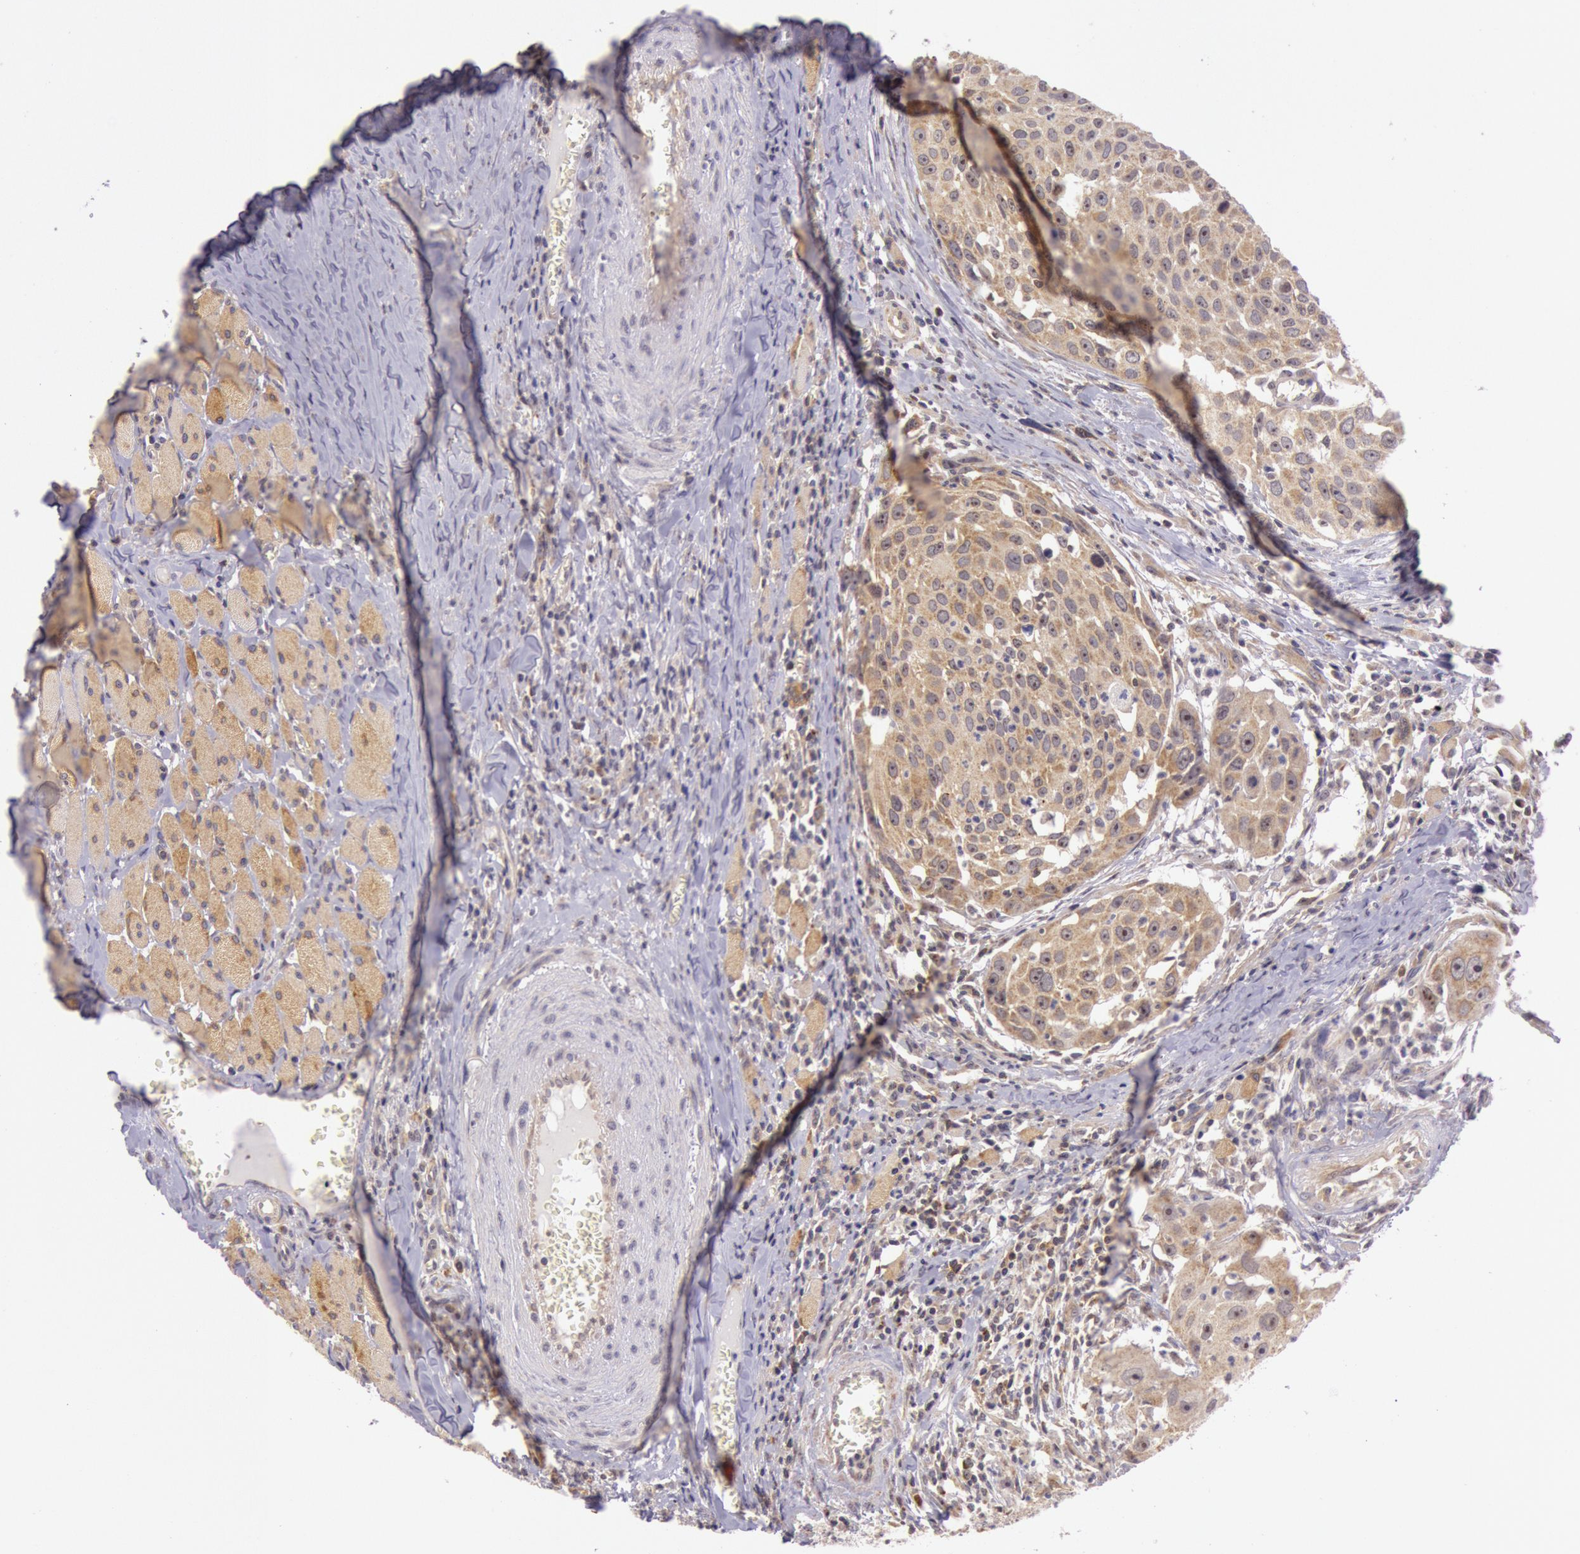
{"staining": {"intensity": "moderate", "quantity": ">75%", "location": "cytoplasmic/membranous,nuclear"}, "tissue": "head and neck cancer", "cell_type": "Tumor cells", "image_type": "cancer", "snomed": [{"axis": "morphology", "description": "Squamous cell carcinoma, NOS"}, {"axis": "topography", "description": "Head-Neck"}], "caption": "Head and neck squamous cell carcinoma tissue reveals moderate cytoplasmic/membranous and nuclear staining in about >75% of tumor cells (DAB (3,3'-diaminobenzidine) IHC, brown staining for protein, blue staining for nuclei).", "gene": "CDK16", "patient": {"sex": "male", "age": 64}}